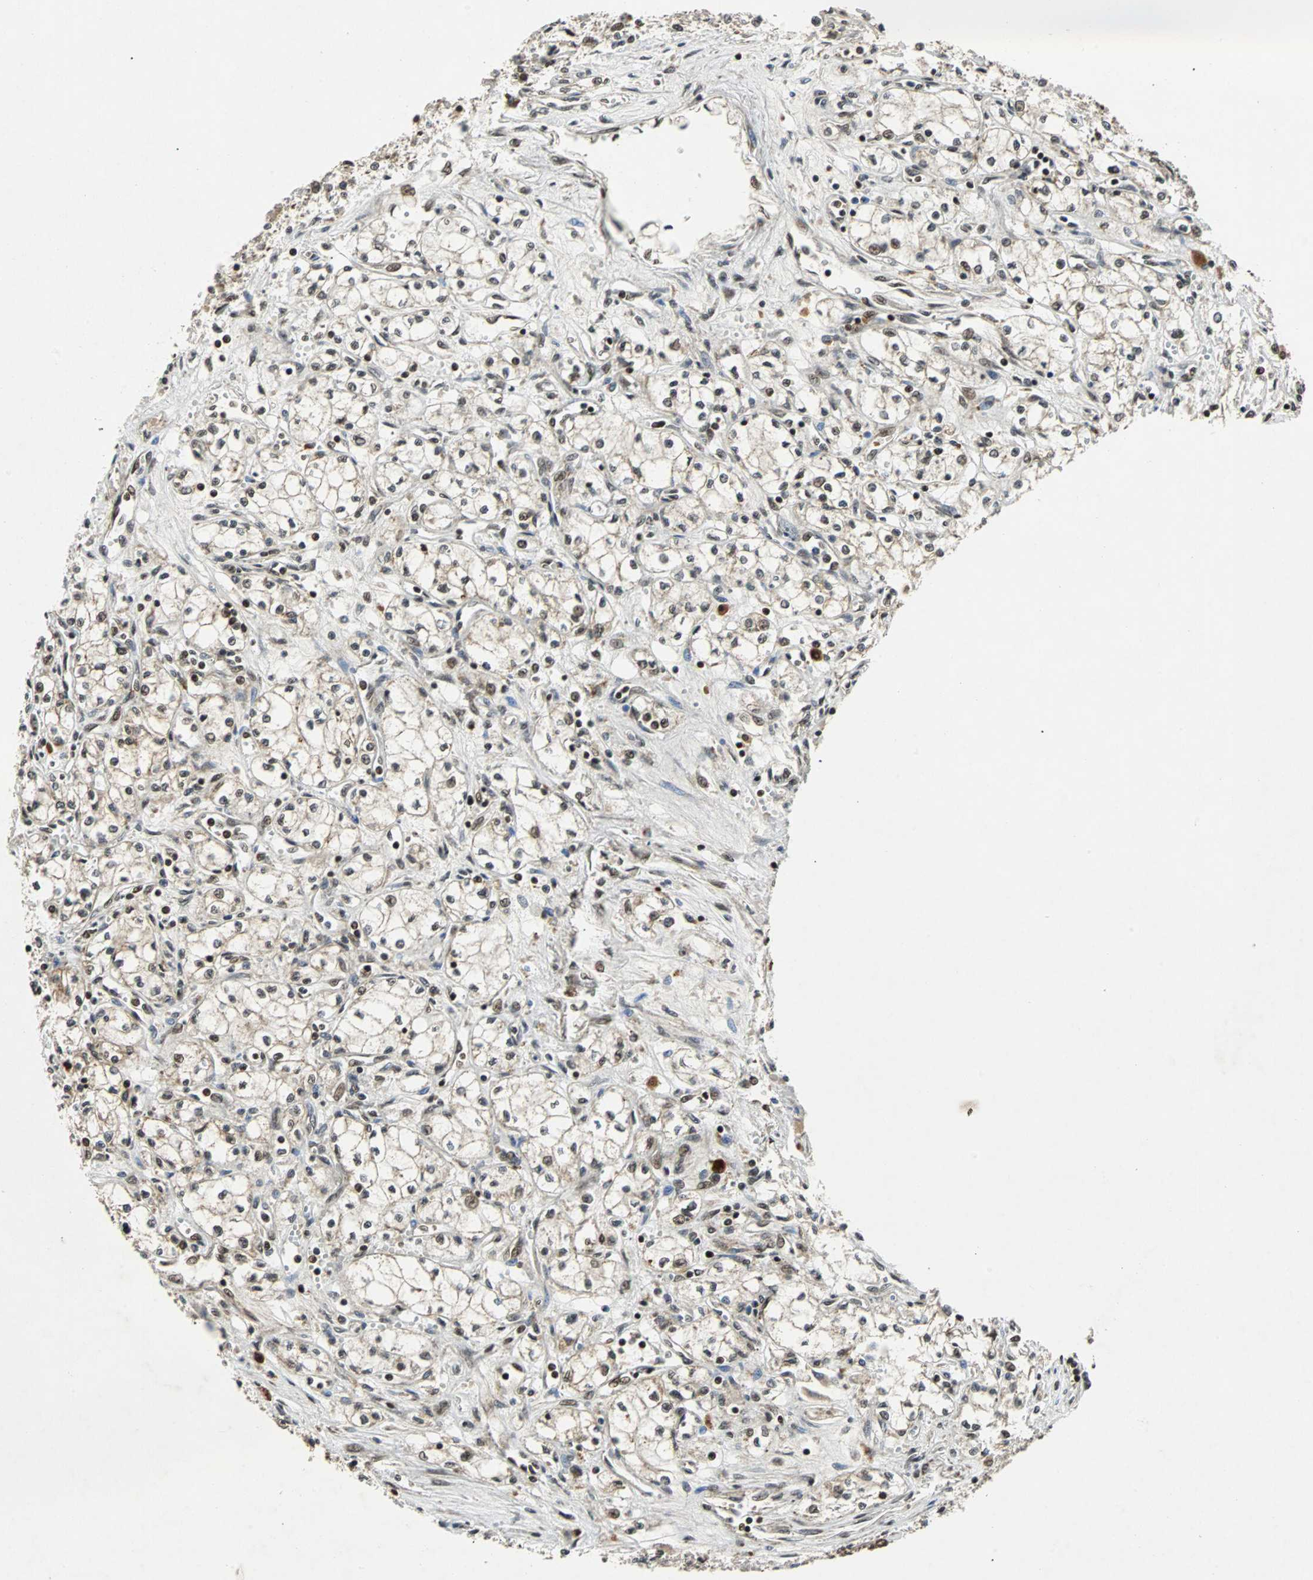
{"staining": {"intensity": "moderate", "quantity": ">75%", "location": "nuclear"}, "tissue": "renal cancer", "cell_type": "Tumor cells", "image_type": "cancer", "snomed": [{"axis": "morphology", "description": "Normal tissue, NOS"}, {"axis": "morphology", "description": "Adenocarcinoma, NOS"}, {"axis": "topography", "description": "Kidney"}], "caption": "Renal cancer (adenocarcinoma) tissue demonstrates moderate nuclear positivity in about >75% of tumor cells Nuclei are stained in blue.", "gene": "TAF5", "patient": {"sex": "male", "age": 59}}